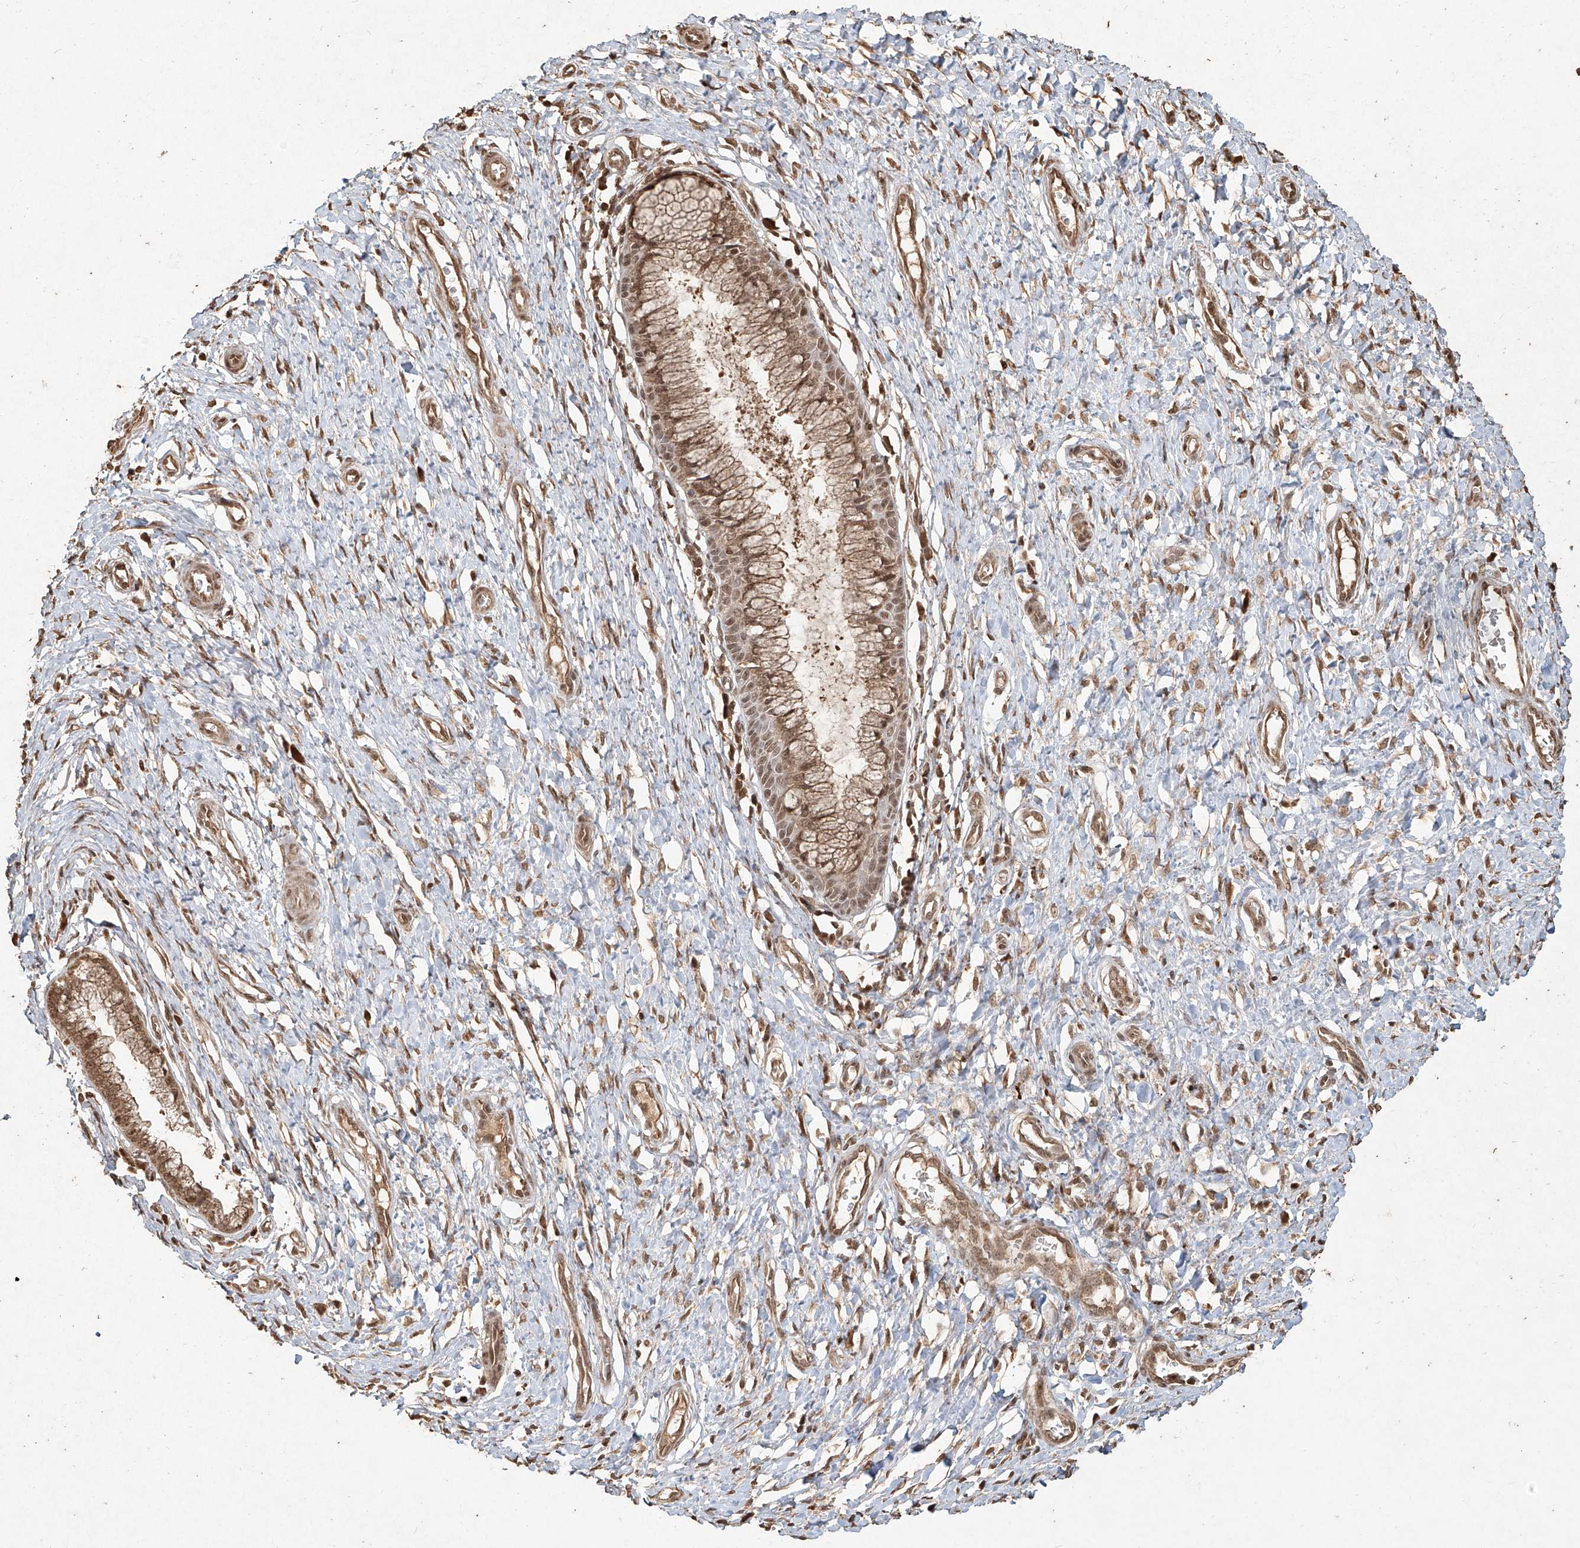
{"staining": {"intensity": "moderate", "quantity": ">75%", "location": "cytoplasmic/membranous,nuclear"}, "tissue": "cervix", "cell_type": "Glandular cells", "image_type": "normal", "snomed": [{"axis": "morphology", "description": "Normal tissue, NOS"}, {"axis": "topography", "description": "Cervix"}], "caption": "Immunohistochemical staining of benign human cervix displays moderate cytoplasmic/membranous,nuclear protein staining in about >75% of glandular cells.", "gene": "UBE2K", "patient": {"sex": "female", "age": 55}}